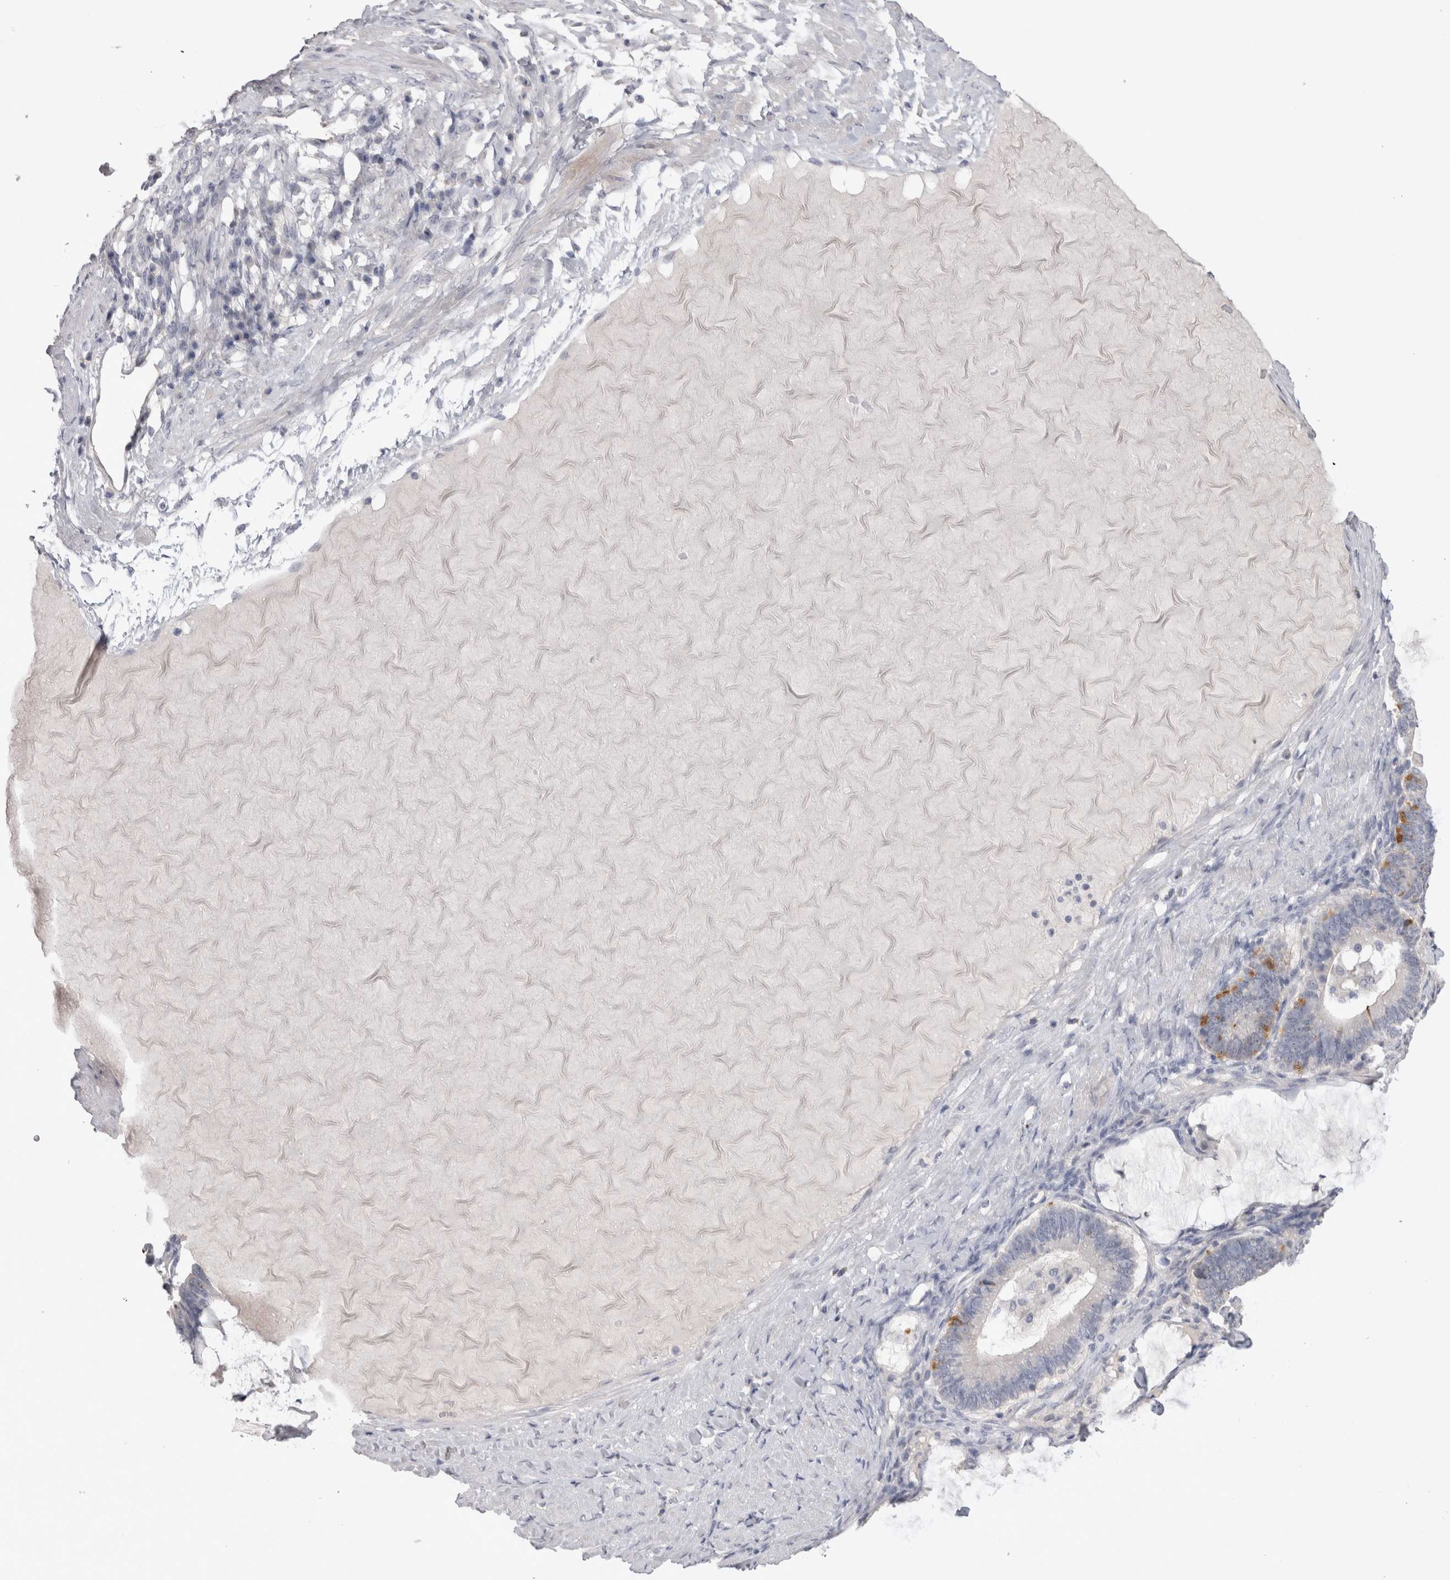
{"staining": {"intensity": "moderate", "quantity": "<25%", "location": "cytoplasmic/membranous"}, "tissue": "ovarian cancer", "cell_type": "Tumor cells", "image_type": "cancer", "snomed": [{"axis": "morphology", "description": "Cystadenocarcinoma, mucinous, NOS"}, {"axis": "topography", "description": "Ovary"}], "caption": "High-magnification brightfield microscopy of ovarian cancer stained with DAB (brown) and counterstained with hematoxylin (blue). tumor cells exhibit moderate cytoplasmic/membranous staining is appreciated in approximately<25% of cells.", "gene": "ADAM2", "patient": {"sex": "female", "age": 61}}